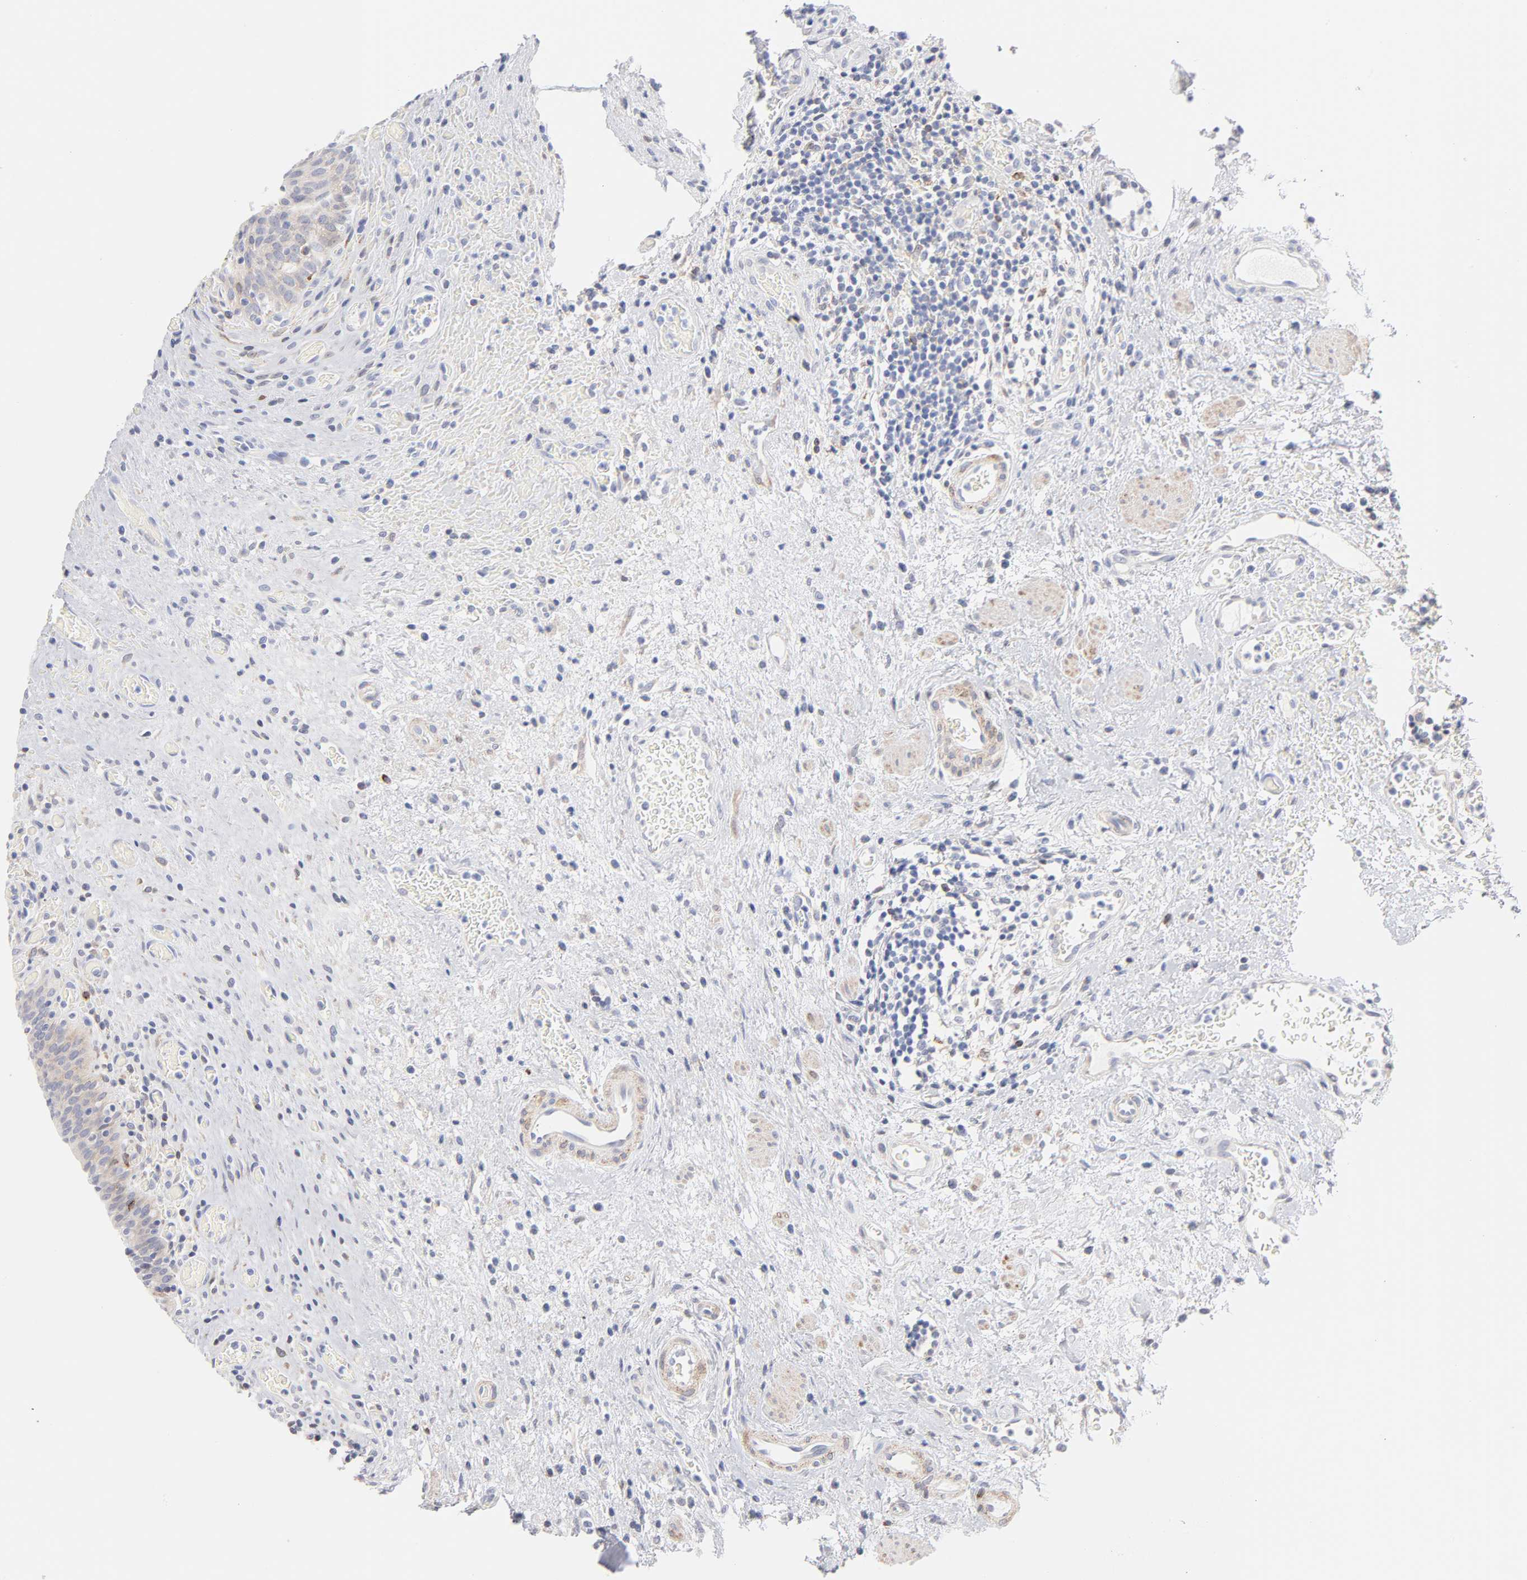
{"staining": {"intensity": "negative", "quantity": "none", "location": "none"}, "tissue": "urinary bladder", "cell_type": "Urothelial cells", "image_type": "normal", "snomed": [{"axis": "morphology", "description": "Normal tissue, NOS"}, {"axis": "morphology", "description": "Urothelial carcinoma, High grade"}, {"axis": "topography", "description": "Urinary bladder"}], "caption": "IHC photomicrograph of normal urinary bladder: human urinary bladder stained with DAB (3,3'-diaminobenzidine) exhibits no significant protein staining in urothelial cells.", "gene": "MID1", "patient": {"sex": "male", "age": 51}}